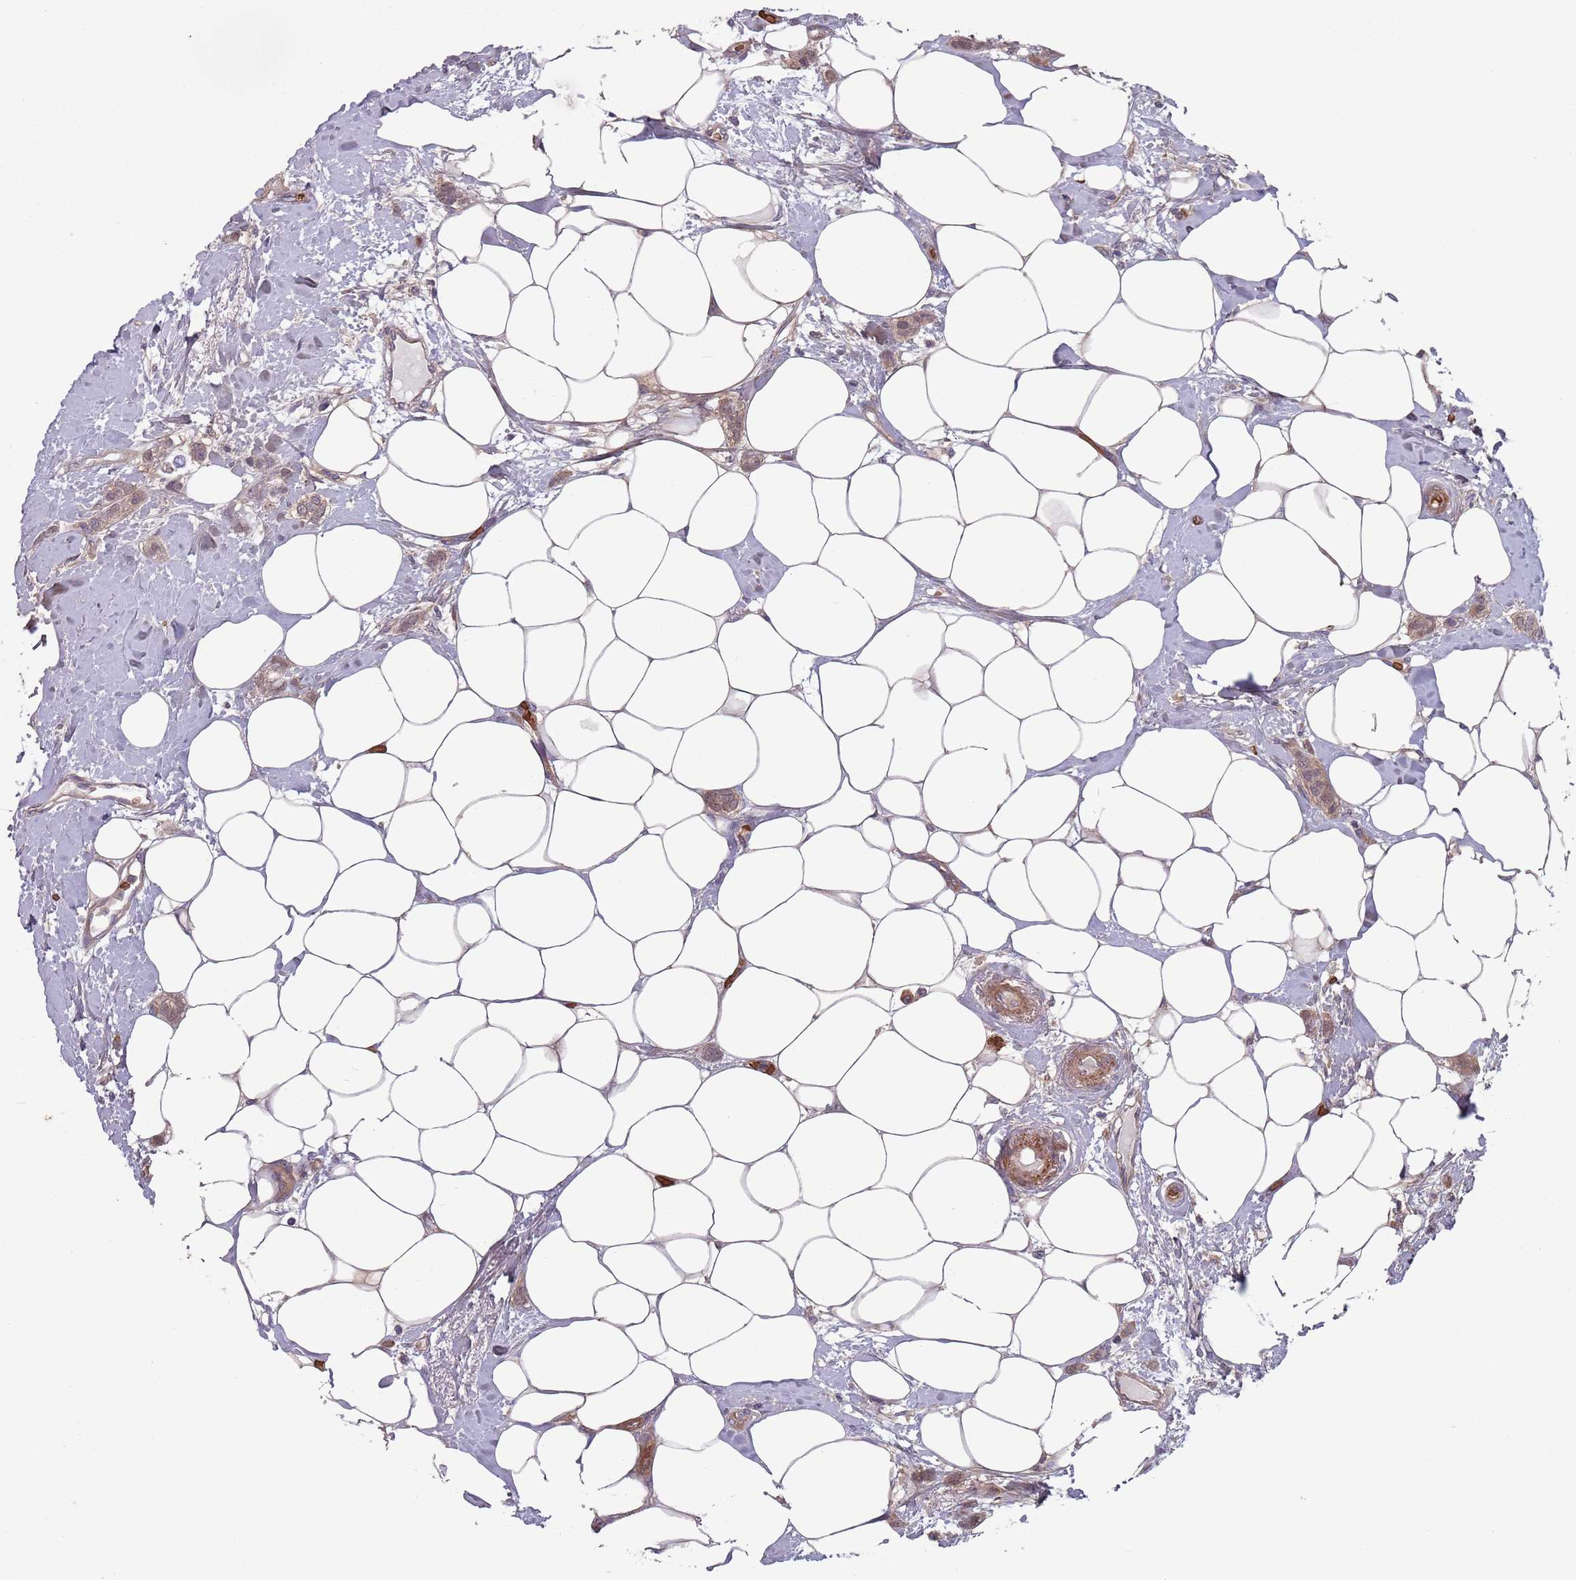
{"staining": {"intensity": "weak", "quantity": ">75%", "location": "cytoplasmic/membranous,nuclear"}, "tissue": "breast cancer", "cell_type": "Tumor cells", "image_type": "cancer", "snomed": [{"axis": "morphology", "description": "Duct carcinoma"}, {"axis": "topography", "description": "Breast"}], "caption": "Invasive ductal carcinoma (breast) tissue reveals weak cytoplasmic/membranous and nuclear staining in approximately >75% of tumor cells, visualized by immunohistochemistry. (Brightfield microscopy of DAB IHC at high magnification).", "gene": "CLNS1A", "patient": {"sex": "female", "age": 72}}